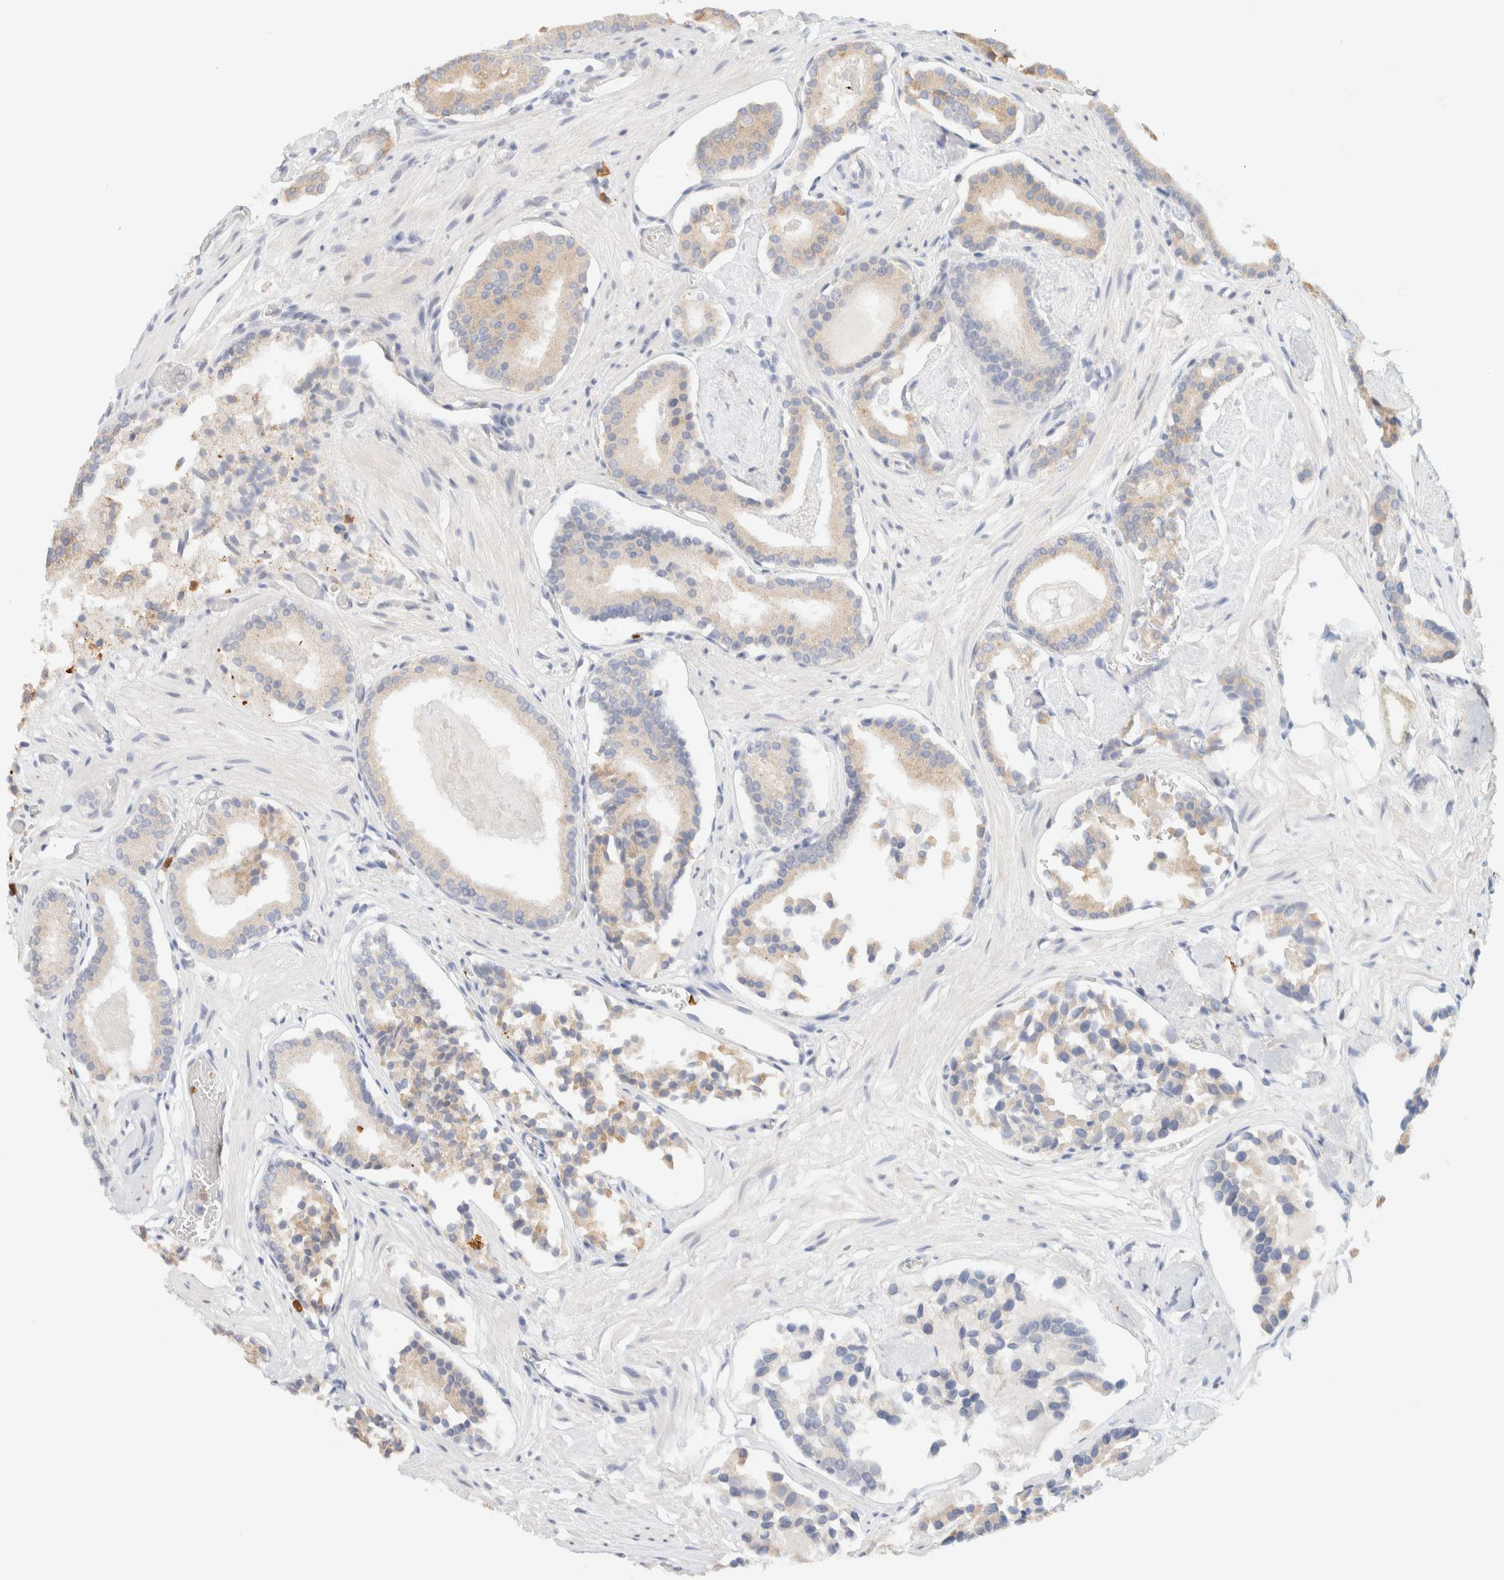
{"staining": {"intensity": "weak", "quantity": ">75%", "location": "cytoplasmic/membranous"}, "tissue": "prostate cancer", "cell_type": "Tumor cells", "image_type": "cancer", "snomed": [{"axis": "morphology", "description": "Adenocarcinoma, Low grade"}, {"axis": "topography", "description": "Prostate"}], "caption": "This micrograph demonstrates immunohistochemistry (IHC) staining of prostate low-grade adenocarcinoma, with low weak cytoplasmic/membranous staining in about >75% of tumor cells.", "gene": "TTC3", "patient": {"sex": "male", "age": 51}}